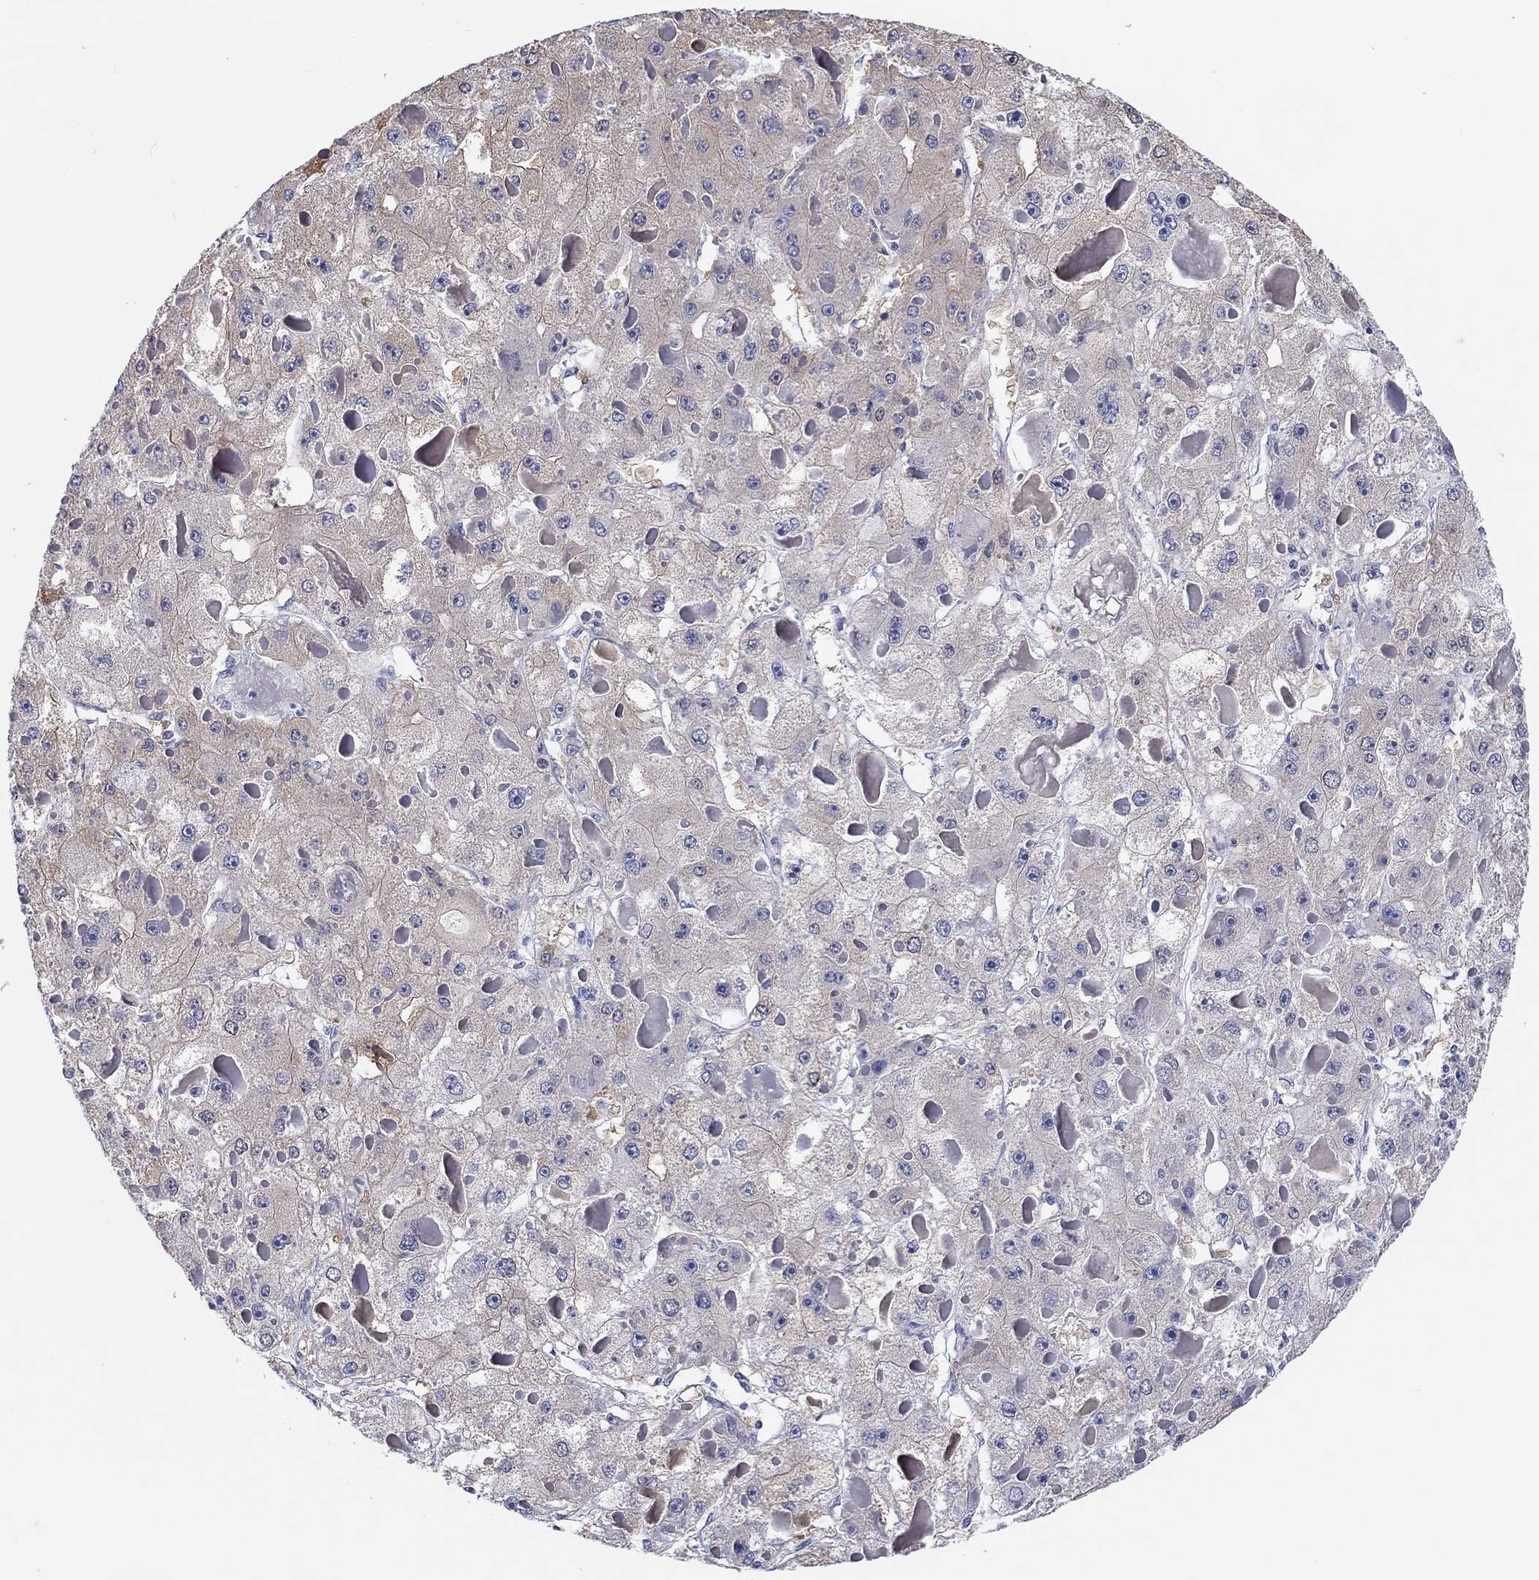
{"staining": {"intensity": "weak", "quantity": "<25%", "location": "cytoplasmic/membranous"}, "tissue": "liver cancer", "cell_type": "Tumor cells", "image_type": "cancer", "snomed": [{"axis": "morphology", "description": "Carcinoma, Hepatocellular, NOS"}, {"axis": "topography", "description": "Liver"}], "caption": "Immunohistochemistry of liver hepatocellular carcinoma reveals no expression in tumor cells. (DAB (3,3'-diaminobenzidine) immunohistochemistry visualized using brightfield microscopy, high magnification).", "gene": "H1-1", "patient": {"sex": "female", "age": 73}}